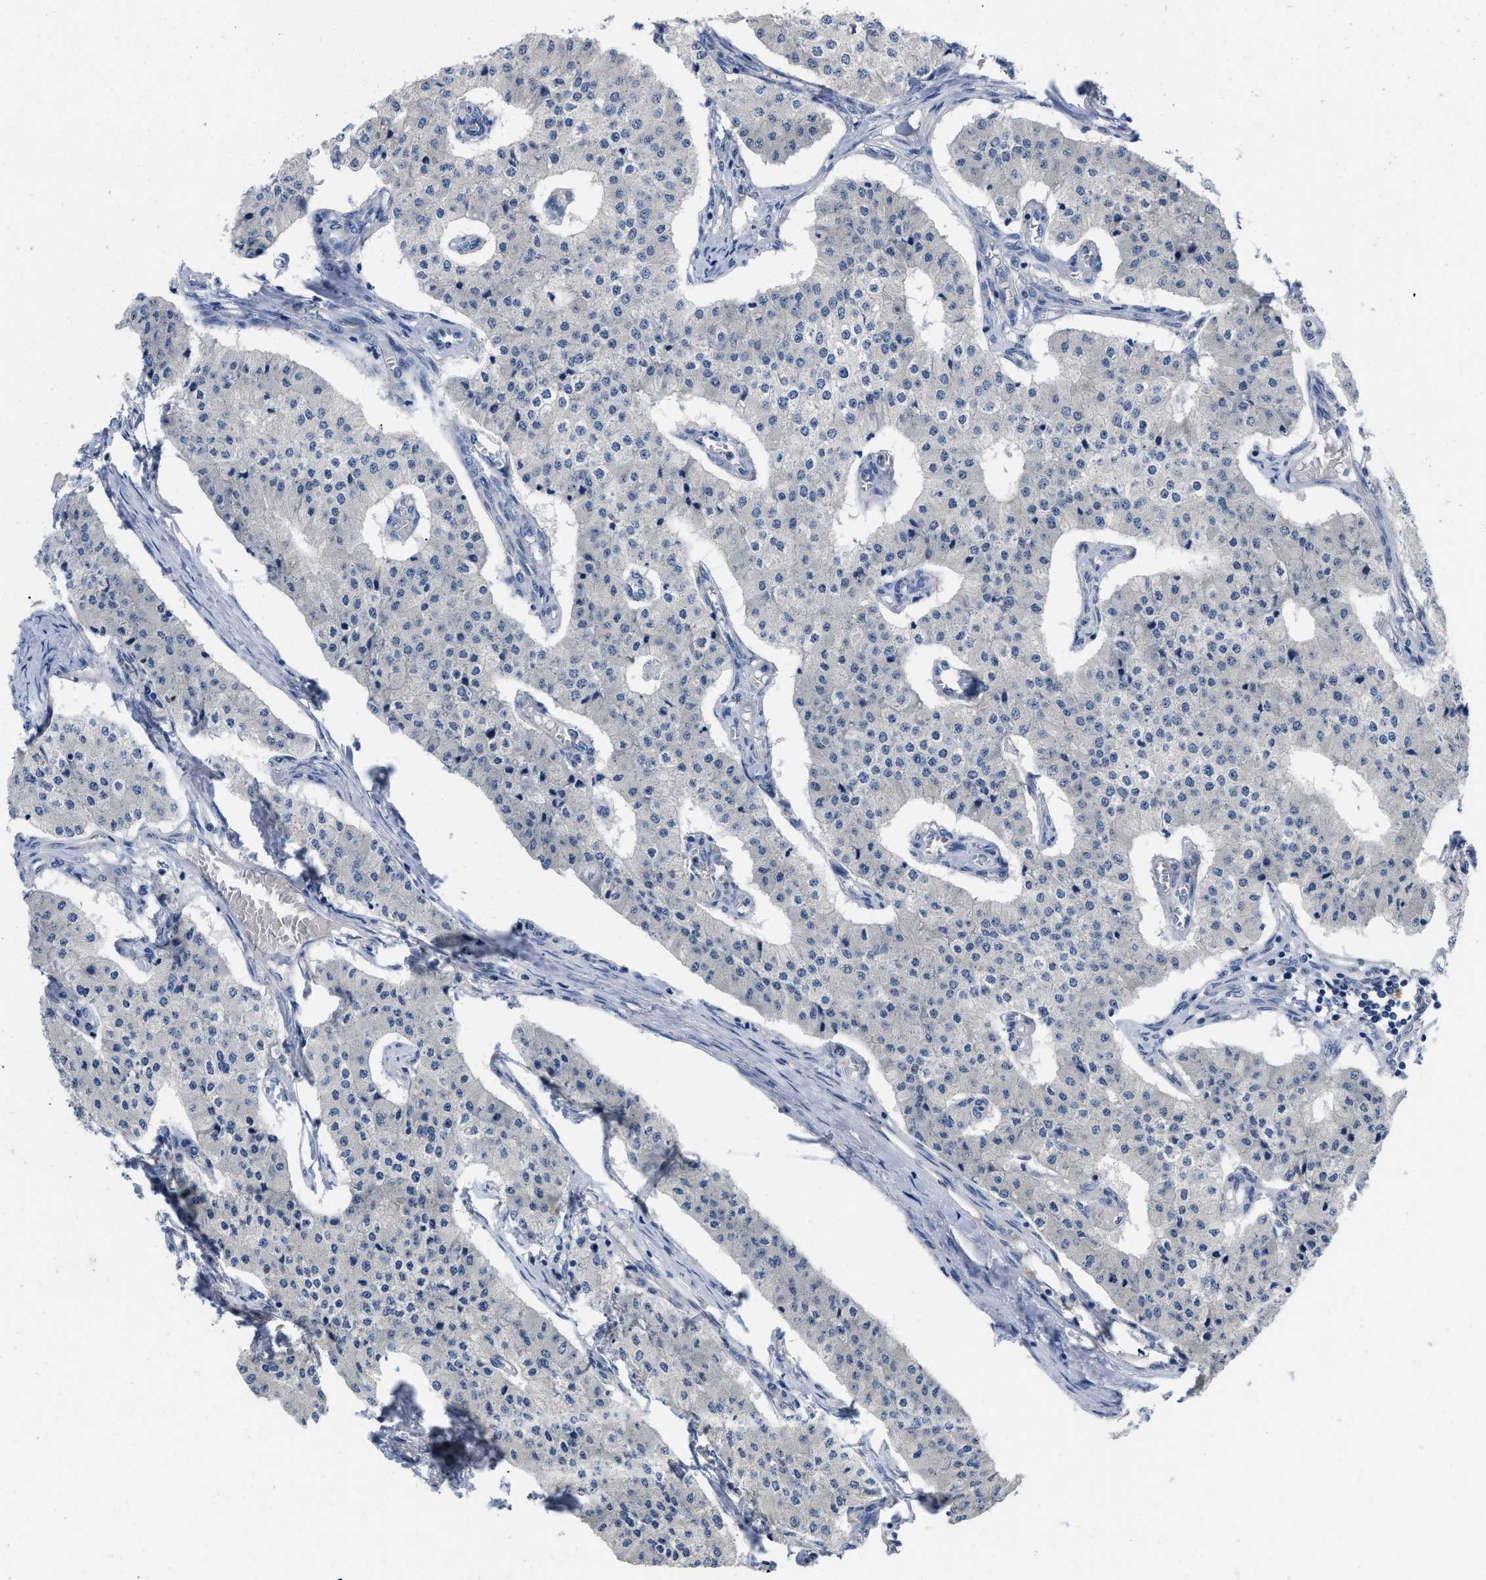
{"staining": {"intensity": "negative", "quantity": "none", "location": "none"}, "tissue": "carcinoid", "cell_type": "Tumor cells", "image_type": "cancer", "snomed": [{"axis": "morphology", "description": "Carcinoid, malignant, NOS"}, {"axis": "topography", "description": "Colon"}], "caption": "Image shows no protein staining in tumor cells of carcinoid (malignant) tissue.", "gene": "PYY", "patient": {"sex": "female", "age": 52}}